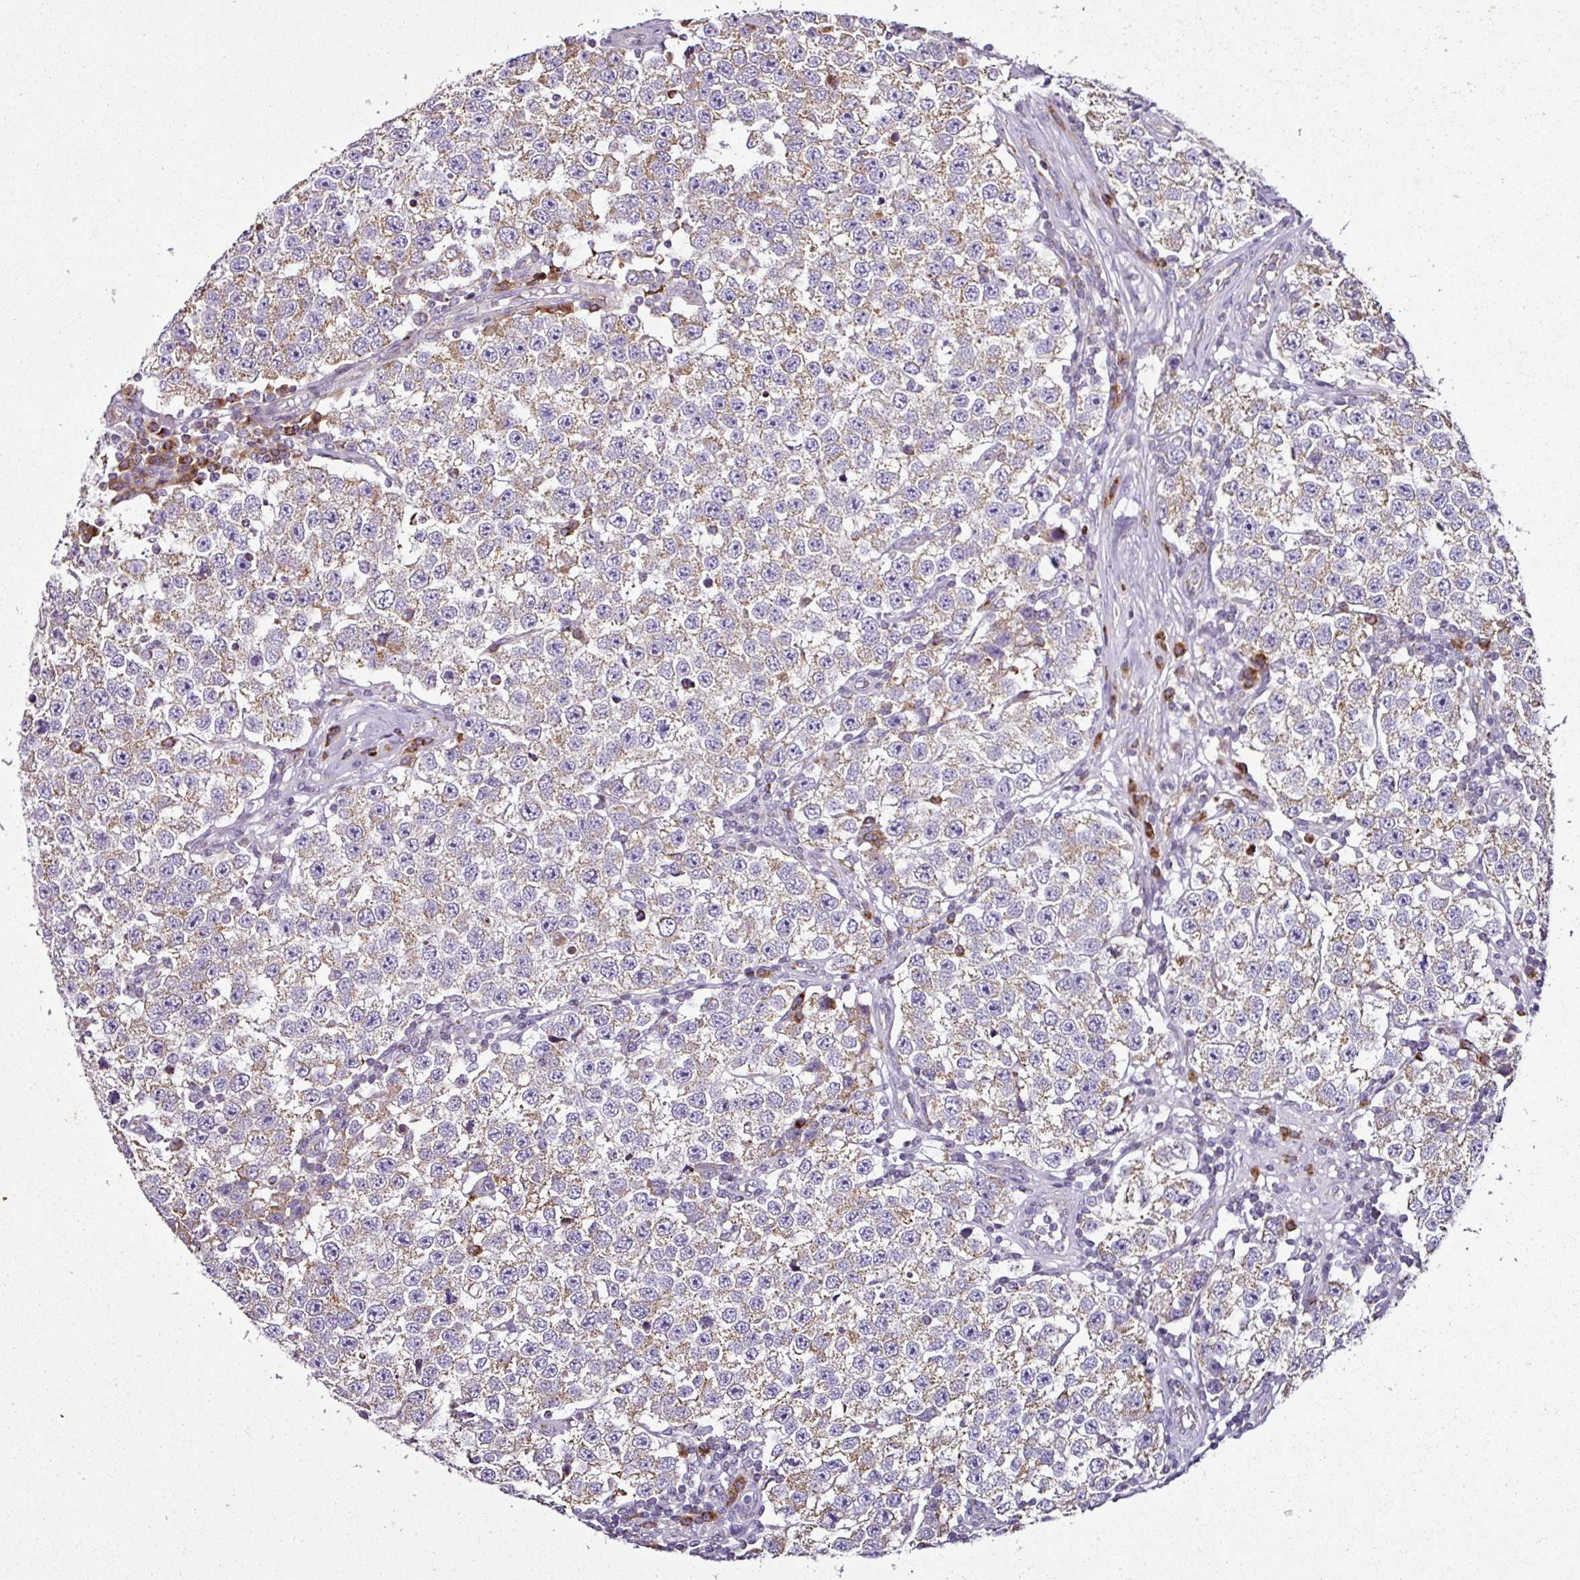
{"staining": {"intensity": "weak", "quantity": "25%-75%", "location": "cytoplasmic/membranous"}, "tissue": "testis cancer", "cell_type": "Tumor cells", "image_type": "cancer", "snomed": [{"axis": "morphology", "description": "Seminoma, NOS"}, {"axis": "topography", "description": "Testis"}], "caption": "Immunohistochemical staining of seminoma (testis) reveals weak cytoplasmic/membranous protein staining in approximately 25%-75% of tumor cells.", "gene": "DPAGT1", "patient": {"sex": "male", "age": 34}}